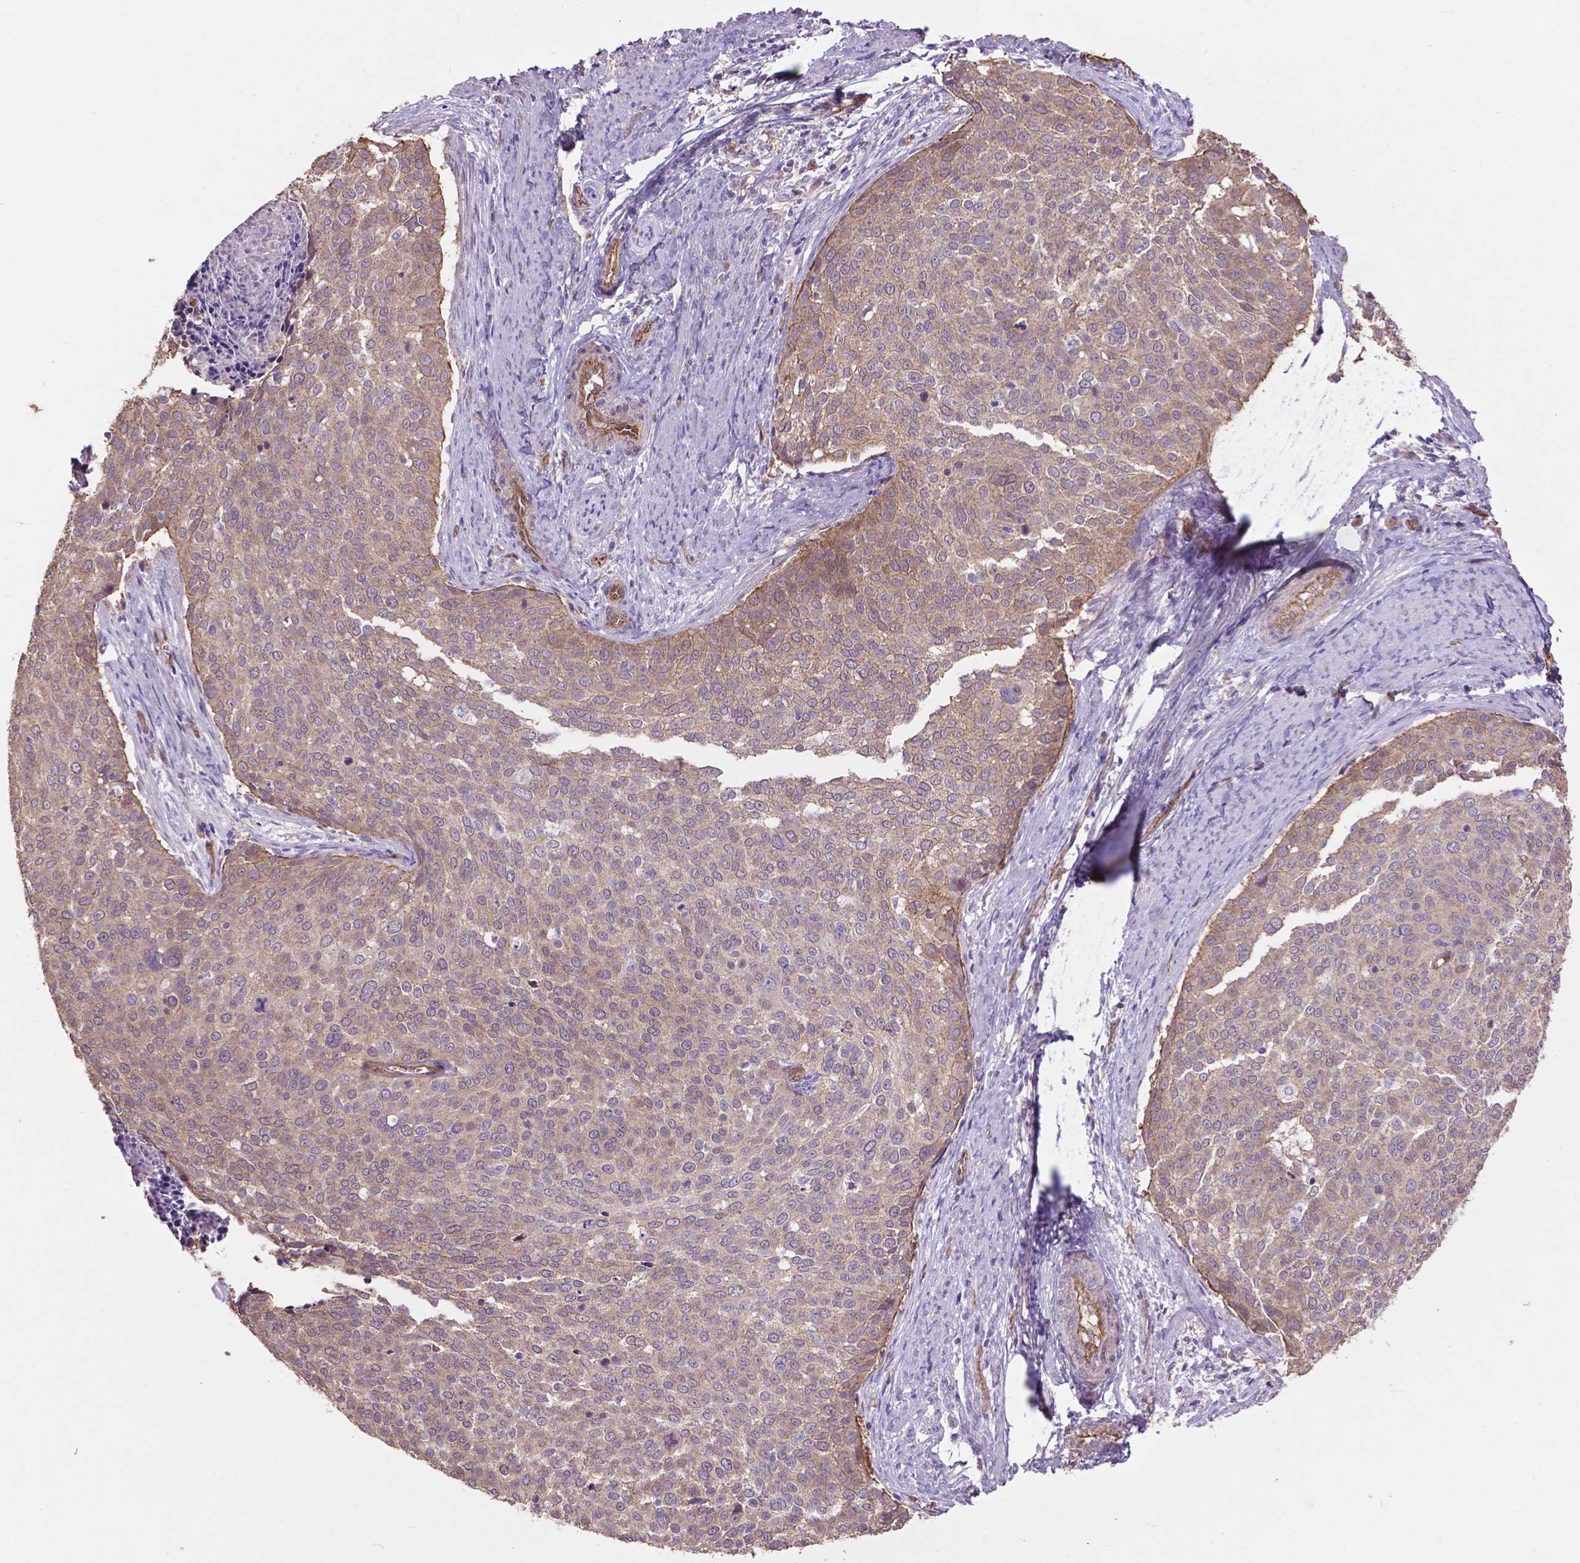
{"staining": {"intensity": "weak", "quantity": "25%-75%", "location": "cytoplasmic/membranous"}, "tissue": "cervical cancer", "cell_type": "Tumor cells", "image_type": "cancer", "snomed": [{"axis": "morphology", "description": "Squamous cell carcinoma, NOS"}, {"axis": "topography", "description": "Cervix"}], "caption": "This micrograph displays cervical cancer (squamous cell carcinoma) stained with immunohistochemistry to label a protein in brown. The cytoplasmic/membranous of tumor cells show weak positivity for the protein. Nuclei are counter-stained blue.", "gene": "PDLIM1", "patient": {"sex": "female", "age": 39}}